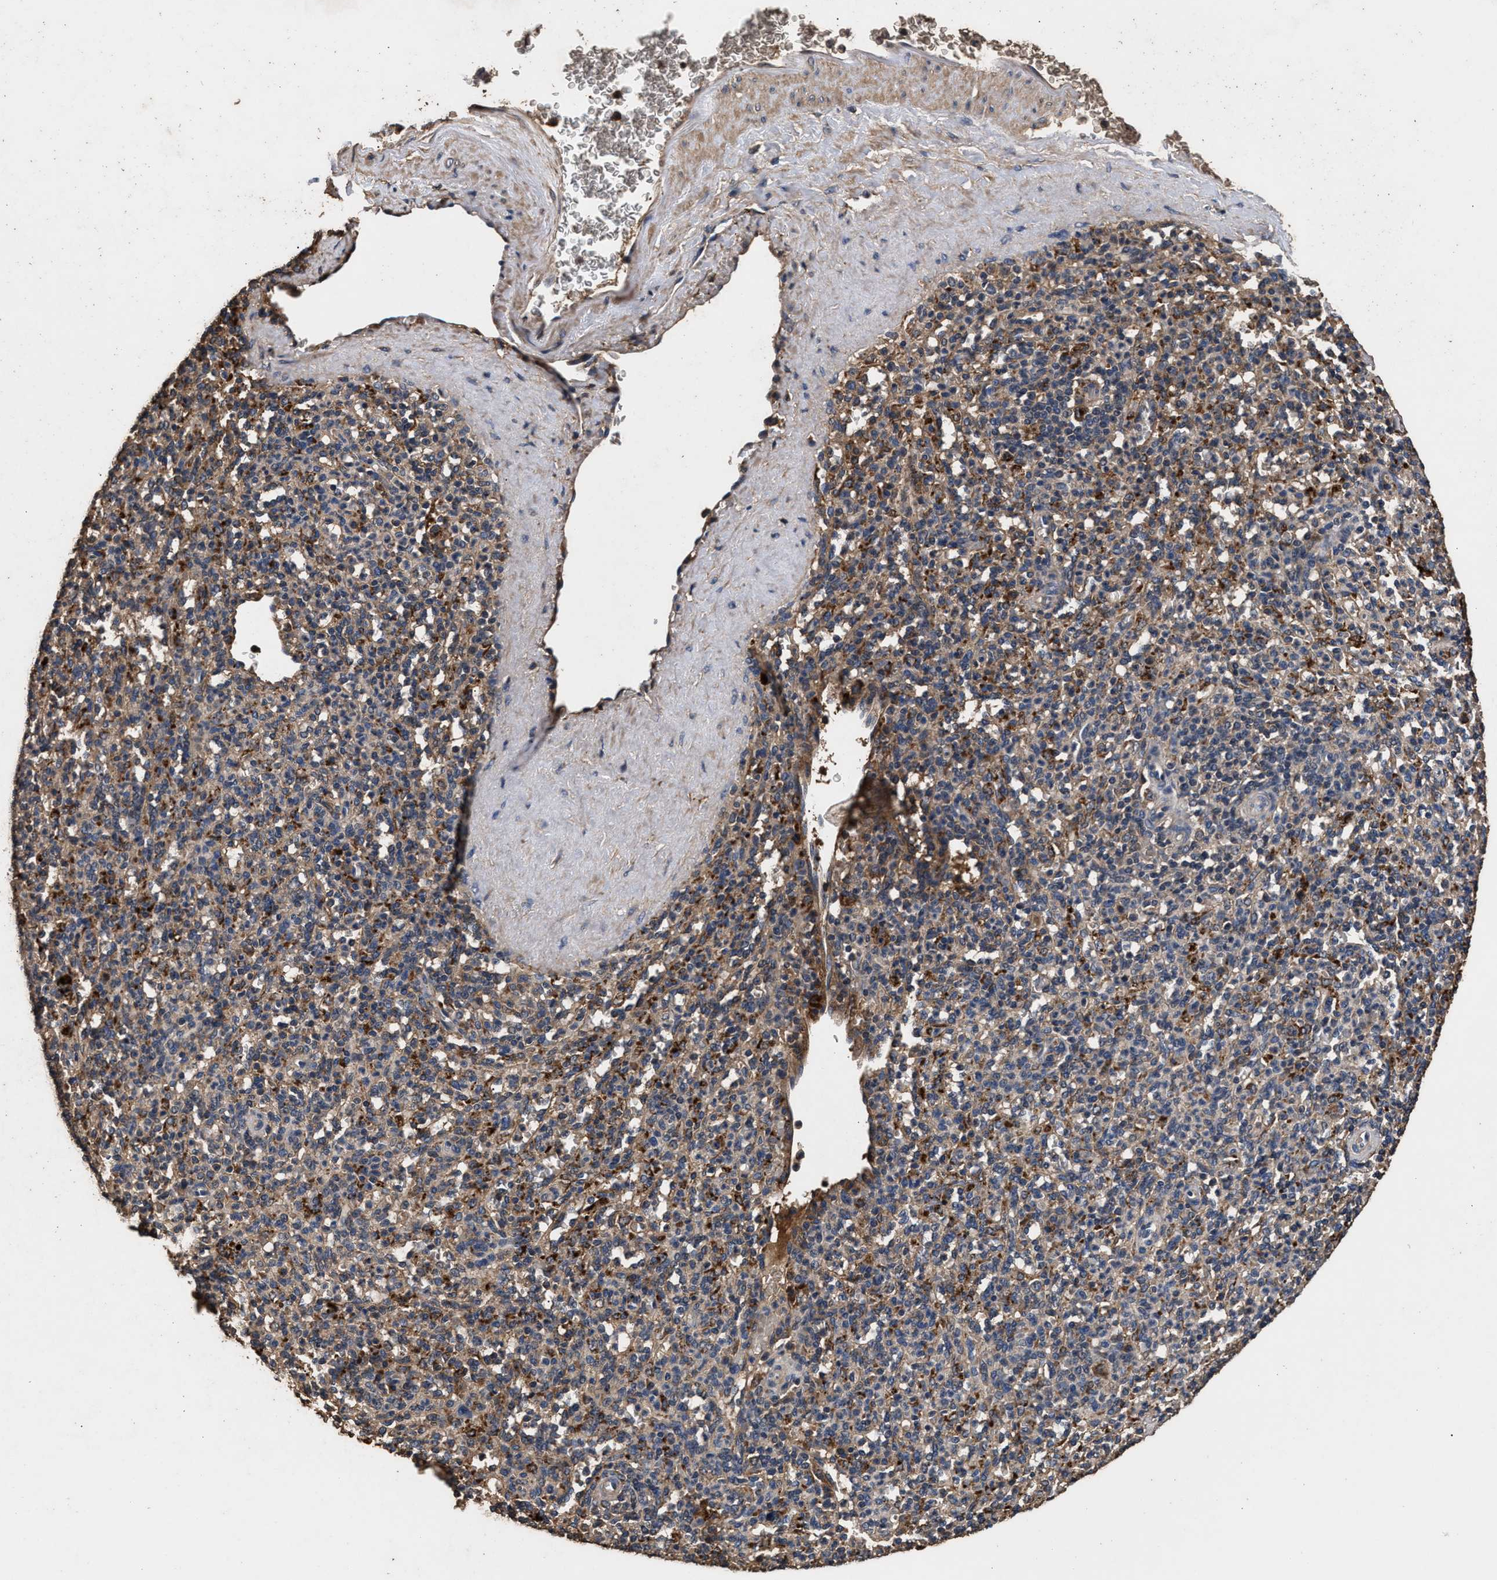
{"staining": {"intensity": "moderate", "quantity": ">75%", "location": "cytoplasmic/membranous"}, "tissue": "spleen", "cell_type": "Cells in red pulp", "image_type": "normal", "snomed": [{"axis": "morphology", "description": "Normal tissue, NOS"}, {"axis": "topography", "description": "Spleen"}], "caption": "Protein expression analysis of benign human spleen reveals moderate cytoplasmic/membranous staining in approximately >75% of cells in red pulp. (Brightfield microscopy of DAB IHC at high magnification).", "gene": "ENSG00000286112", "patient": {"sex": "male", "age": 36}}